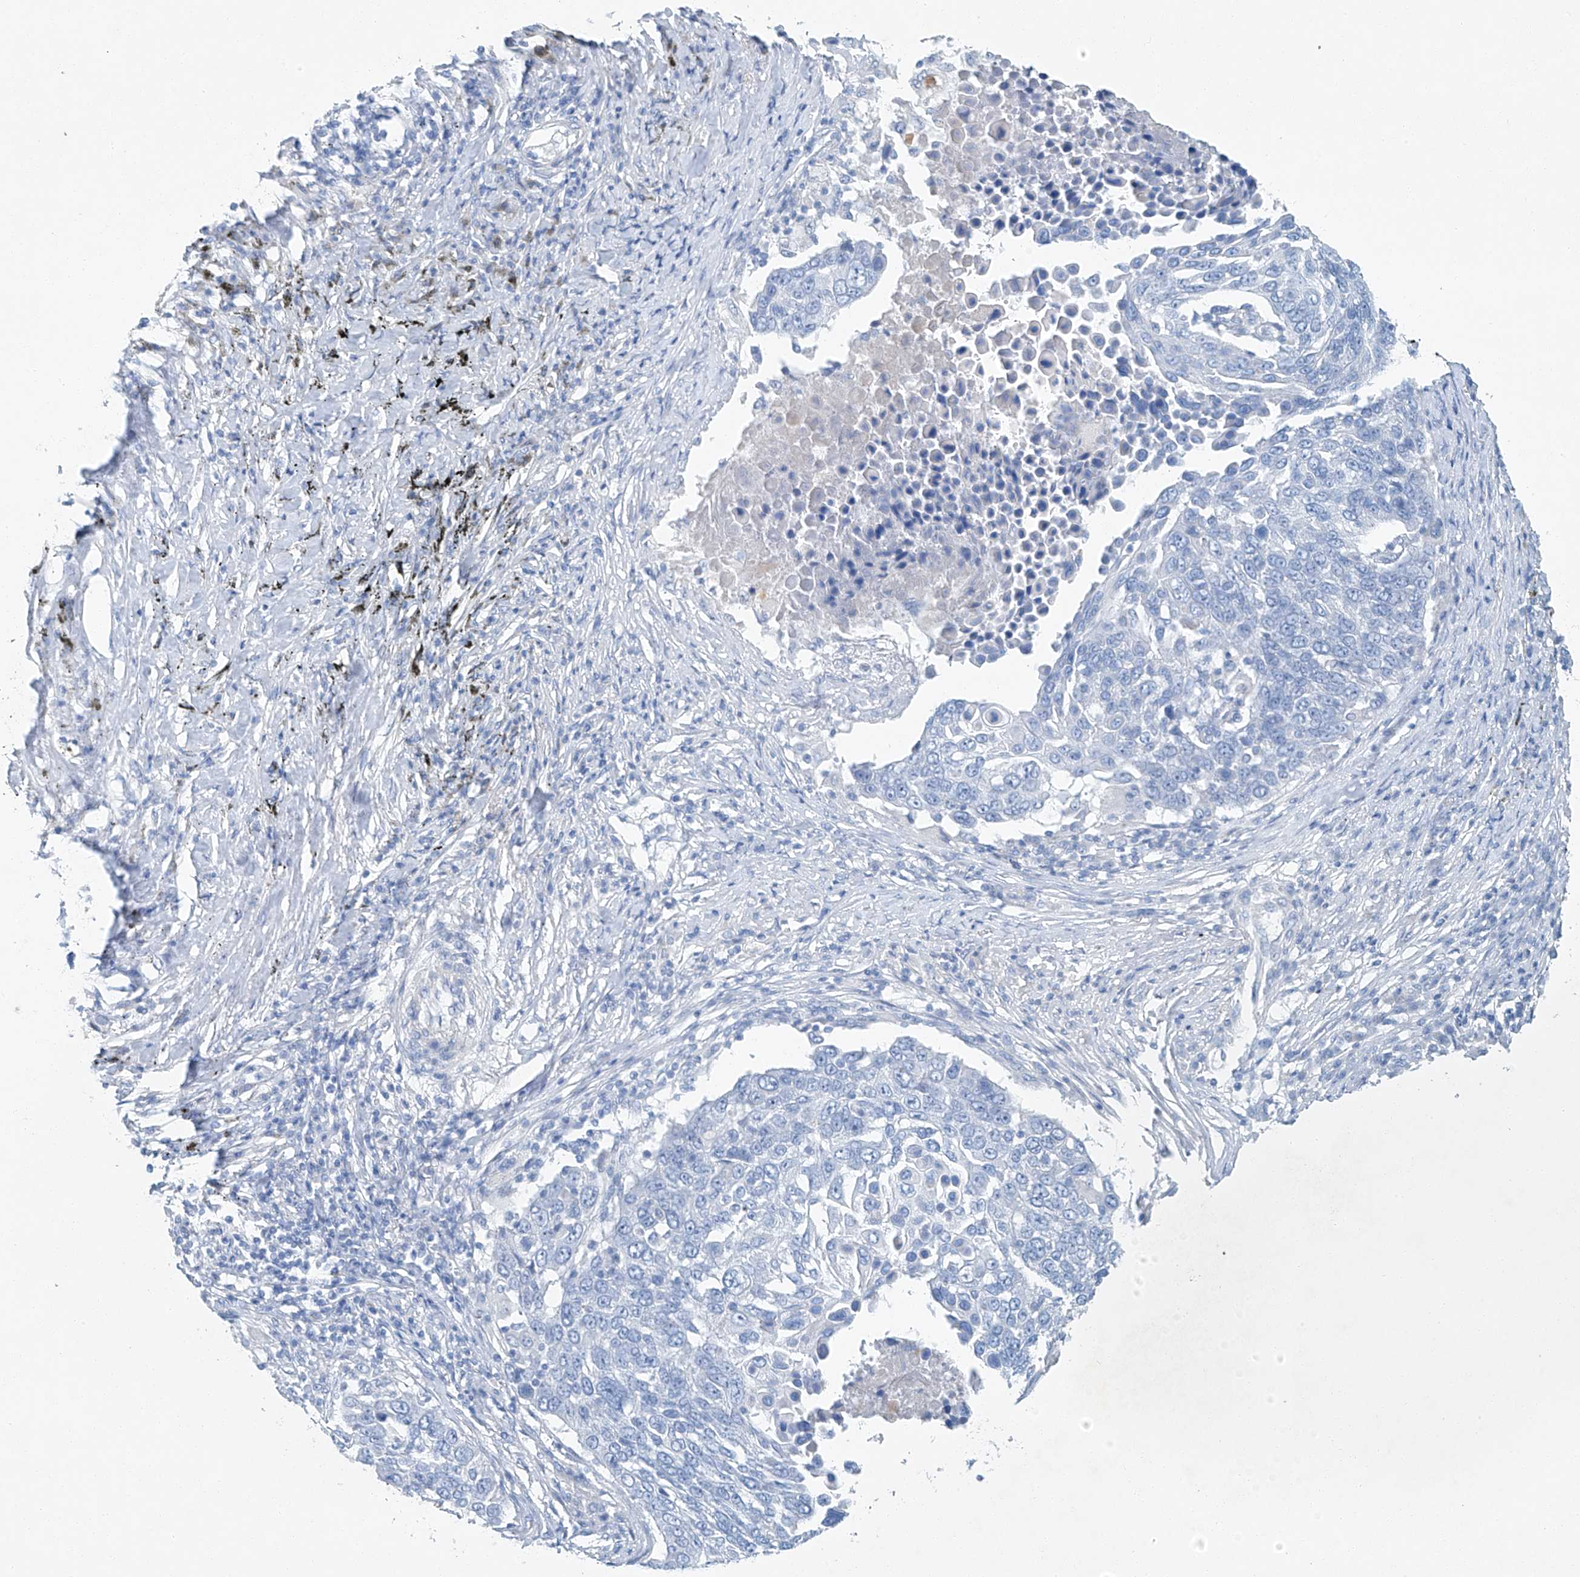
{"staining": {"intensity": "negative", "quantity": "none", "location": "none"}, "tissue": "lung cancer", "cell_type": "Tumor cells", "image_type": "cancer", "snomed": [{"axis": "morphology", "description": "Squamous cell carcinoma, NOS"}, {"axis": "topography", "description": "Lung"}], "caption": "Tumor cells are negative for protein expression in human lung cancer (squamous cell carcinoma). (IHC, brightfield microscopy, high magnification).", "gene": "C1orf87", "patient": {"sex": "male", "age": 66}}